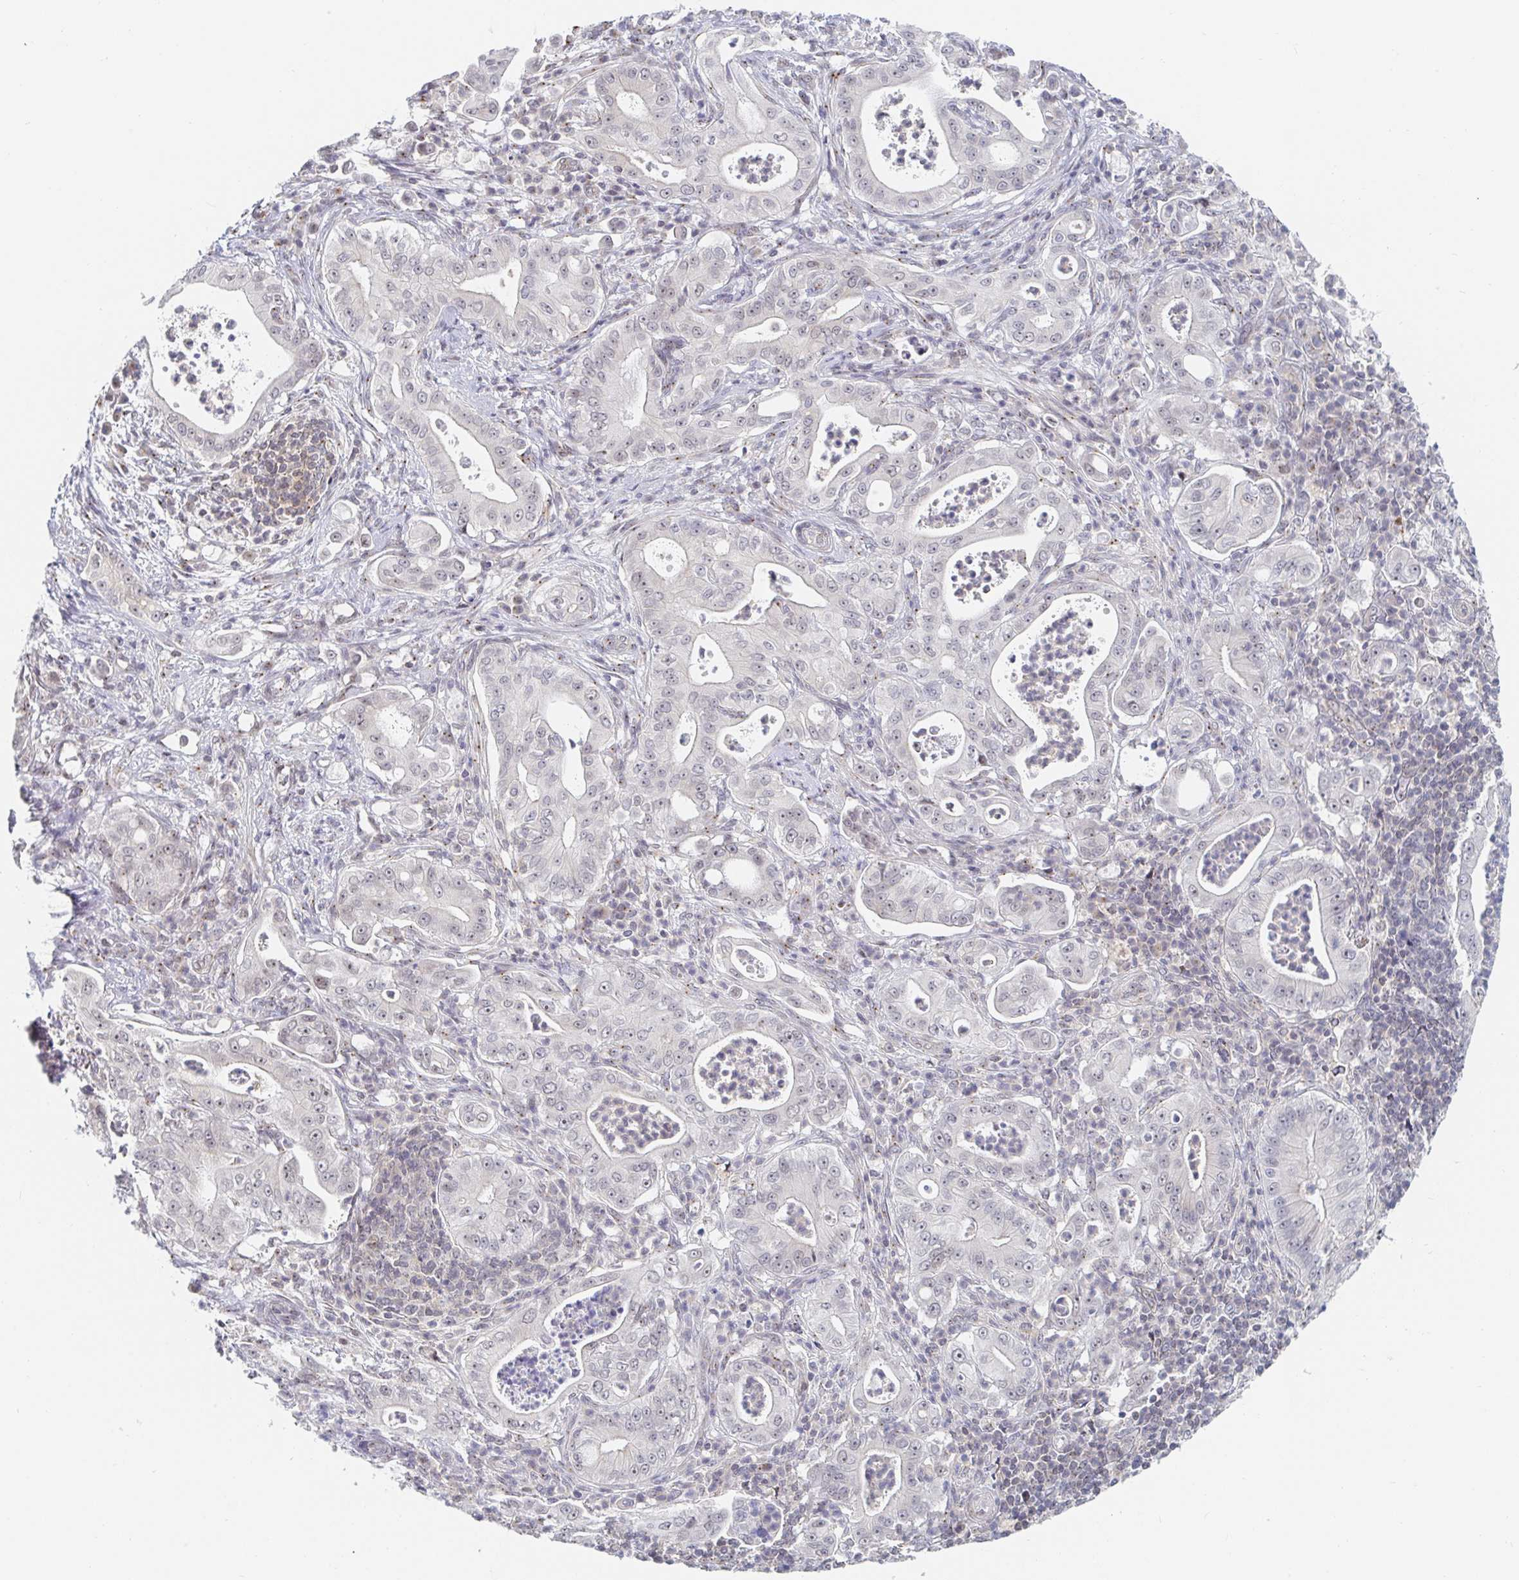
{"staining": {"intensity": "weak", "quantity": "<25%", "location": "nuclear"}, "tissue": "pancreatic cancer", "cell_type": "Tumor cells", "image_type": "cancer", "snomed": [{"axis": "morphology", "description": "Adenocarcinoma, NOS"}, {"axis": "topography", "description": "Pancreas"}], "caption": "Micrograph shows no protein expression in tumor cells of pancreatic cancer (adenocarcinoma) tissue. Nuclei are stained in blue.", "gene": "CHD2", "patient": {"sex": "male", "age": 71}}